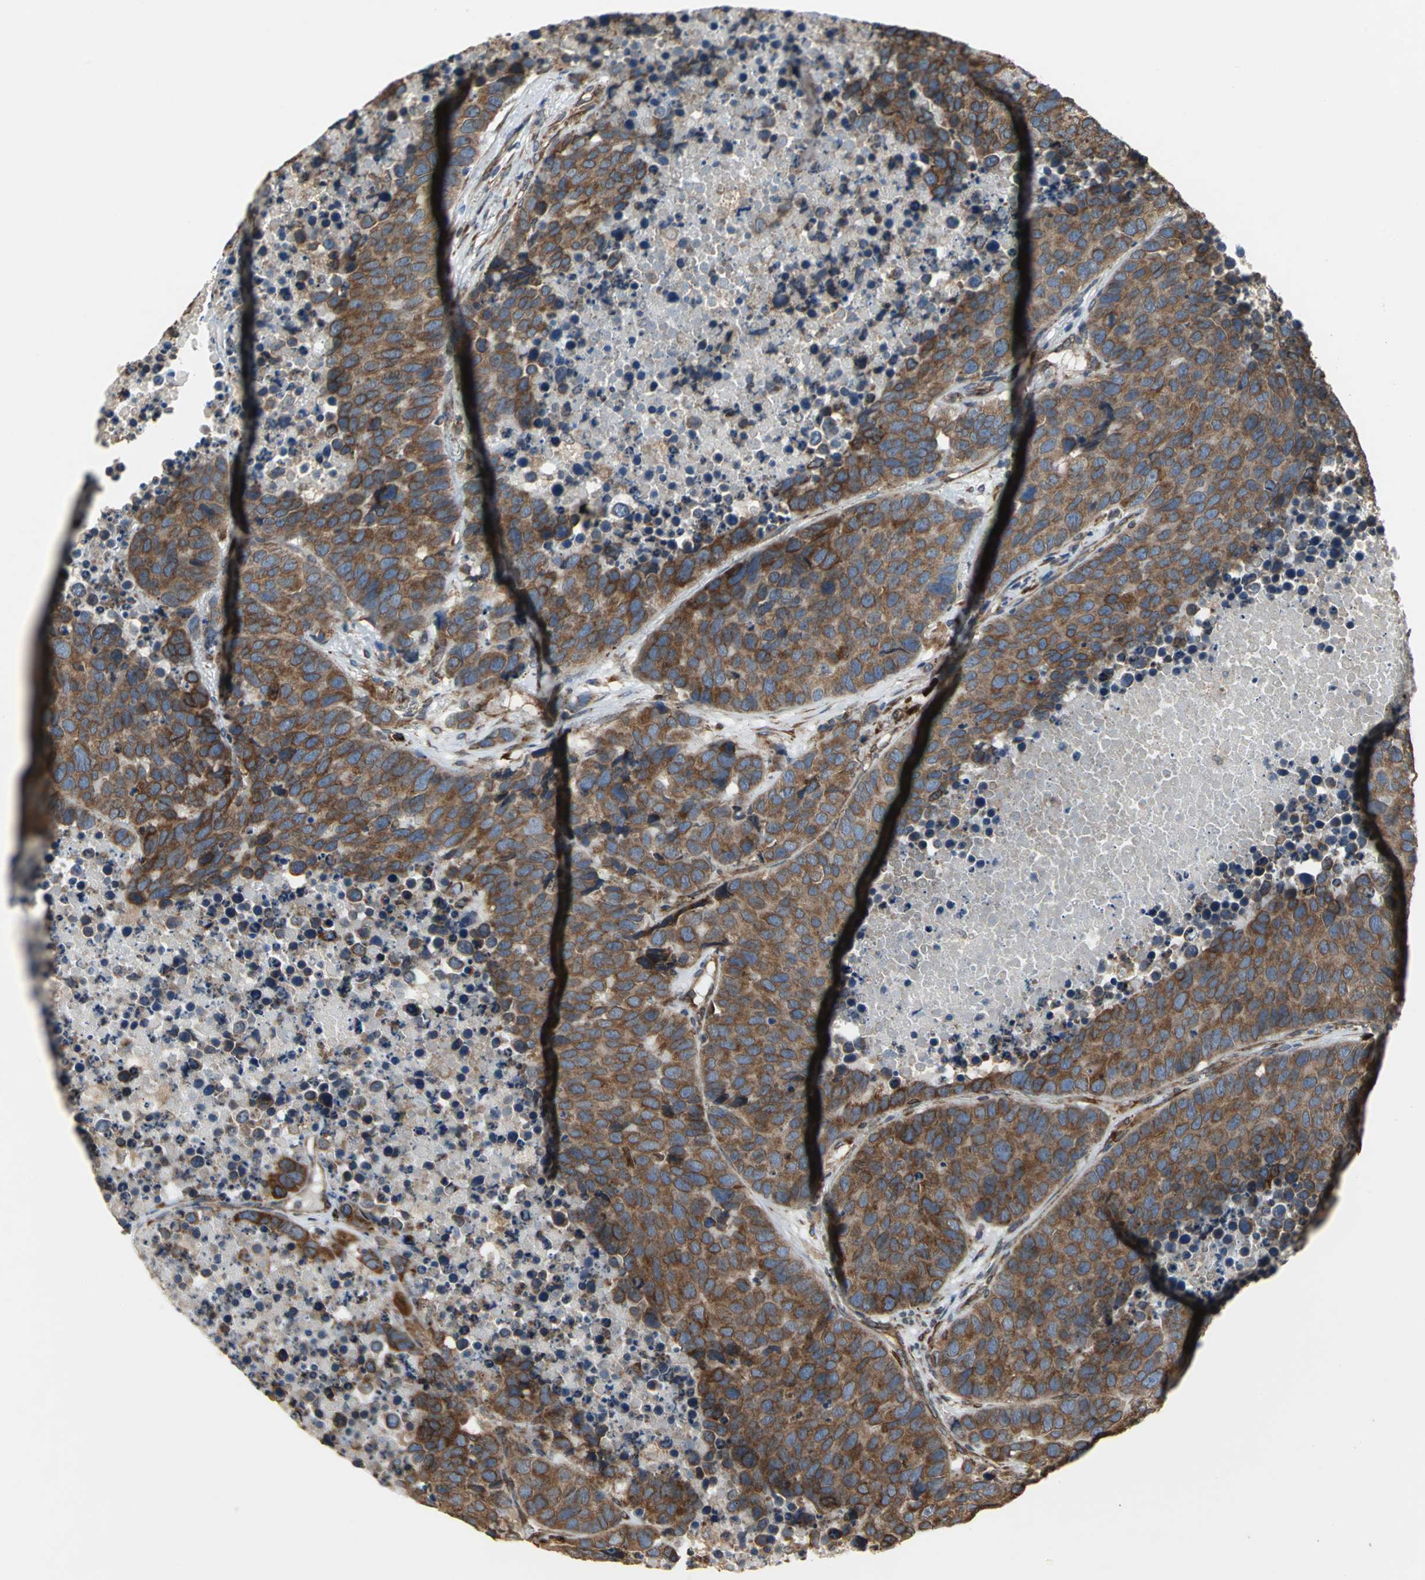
{"staining": {"intensity": "moderate", "quantity": ">75%", "location": "cytoplasmic/membranous"}, "tissue": "carcinoid", "cell_type": "Tumor cells", "image_type": "cancer", "snomed": [{"axis": "morphology", "description": "Carcinoid, malignant, NOS"}, {"axis": "topography", "description": "Lung"}], "caption": "Malignant carcinoid stained with a protein marker exhibits moderate staining in tumor cells.", "gene": "SYVN1", "patient": {"sex": "male", "age": 60}}